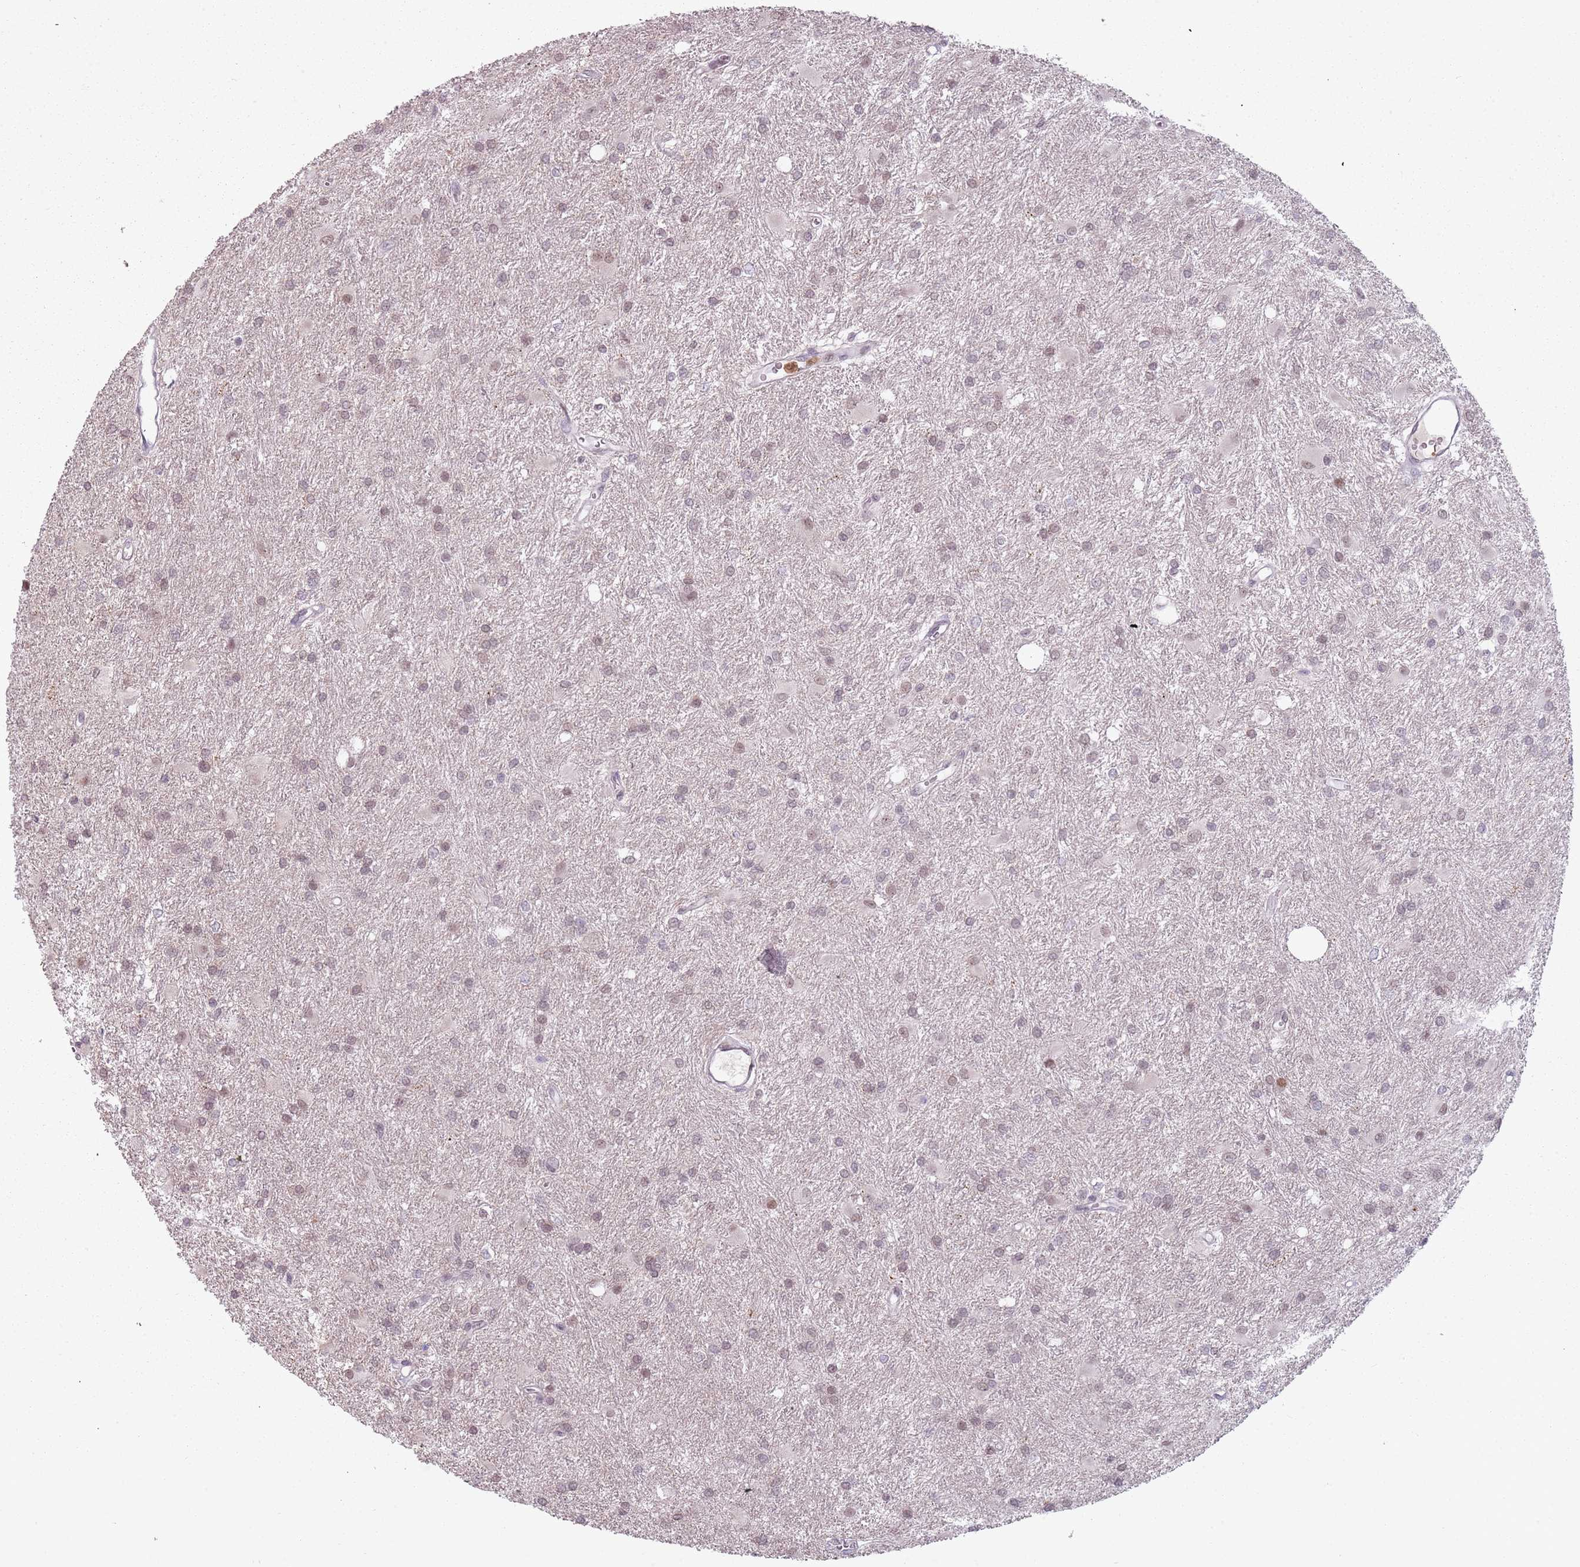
{"staining": {"intensity": "weak", "quantity": "25%-75%", "location": "nuclear"}, "tissue": "glioma", "cell_type": "Tumor cells", "image_type": "cancer", "snomed": [{"axis": "morphology", "description": "Glioma, malignant, High grade"}, {"axis": "topography", "description": "Brain"}], "caption": "The image reveals a brown stain indicating the presence of a protein in the nuclear of tumor cells in glioma.", "gene": "REXO4", "patient": {"sex": "female", "age": 50}}